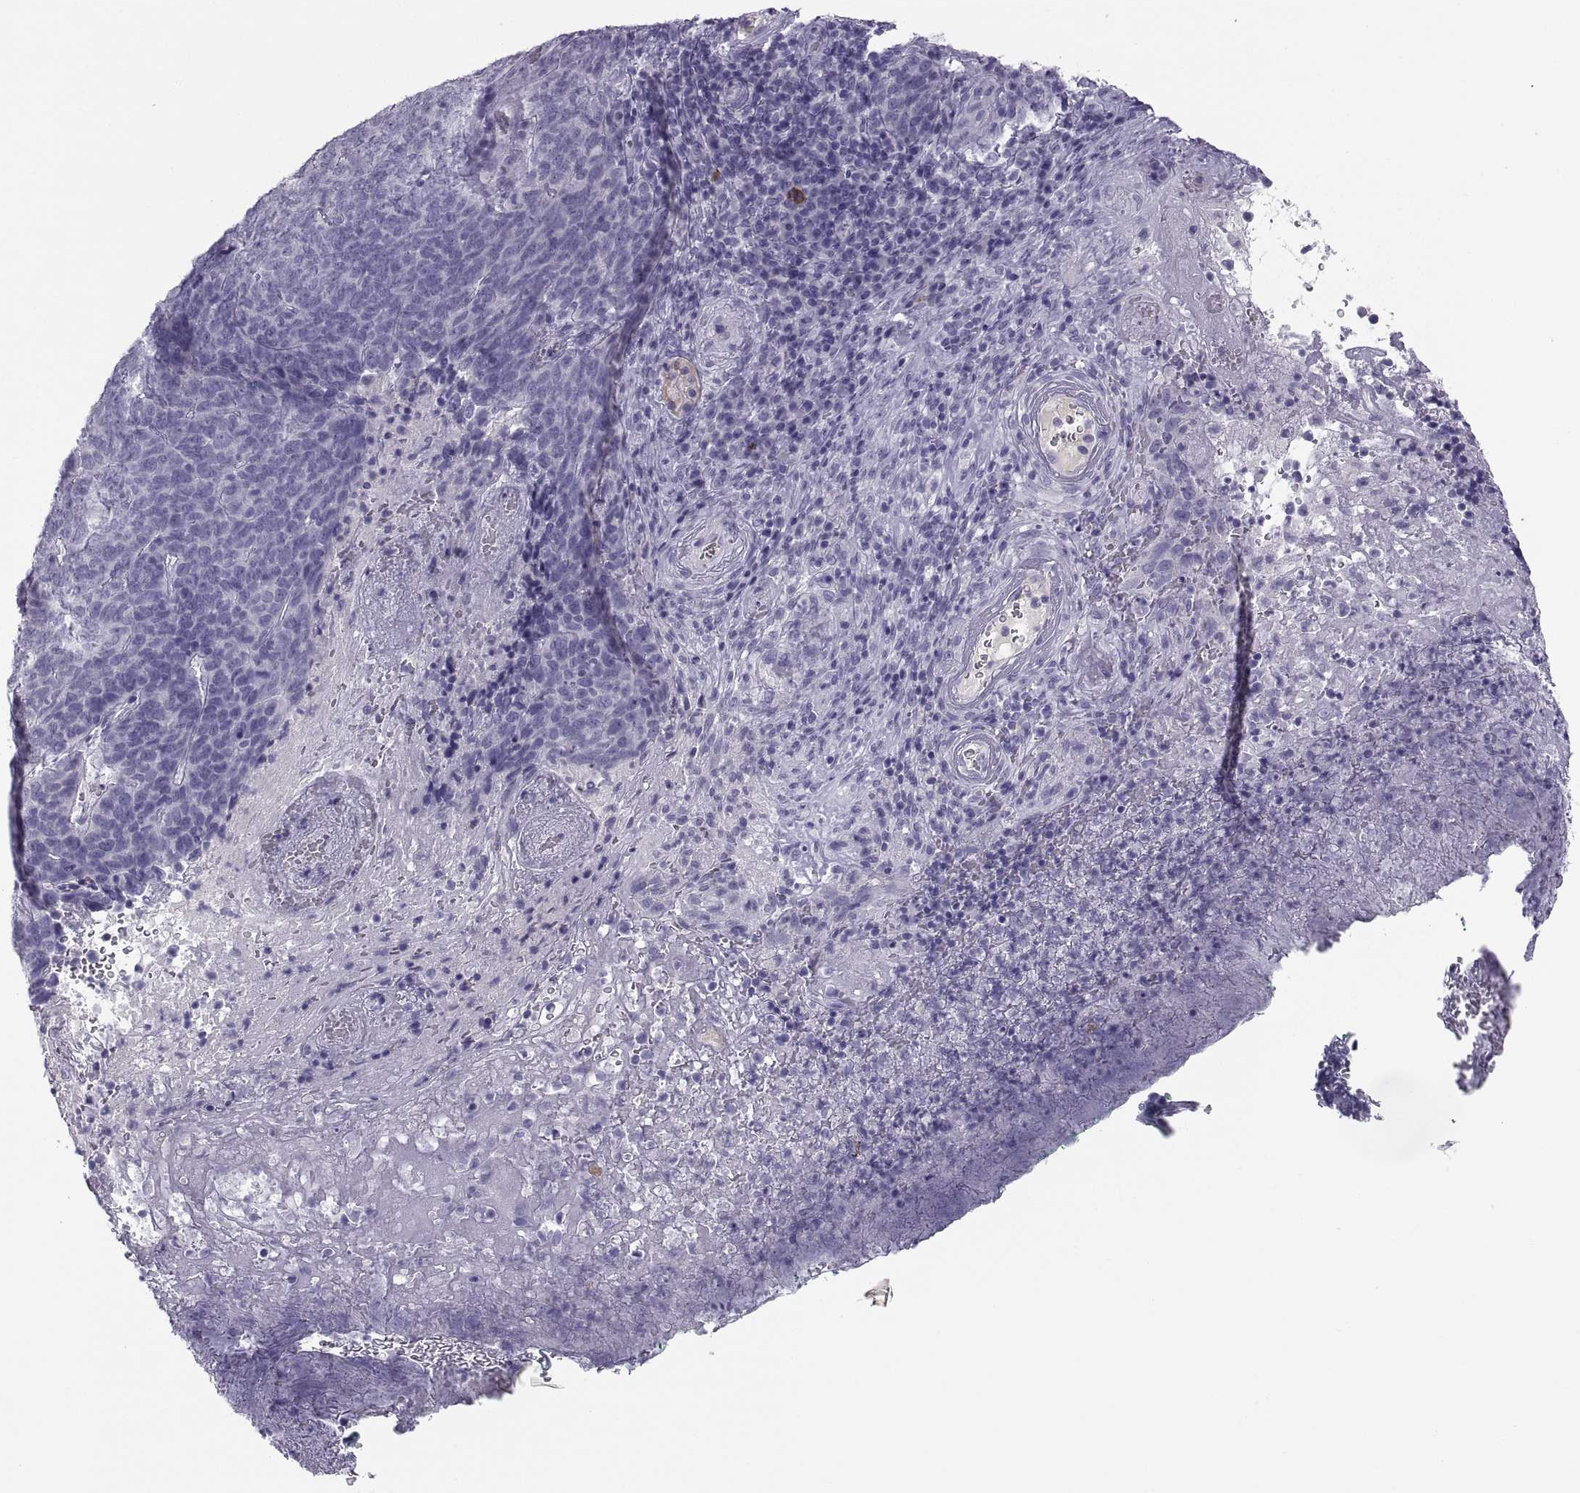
{"staining": {"intensity": "negative", "quantity": "none", "location": "none"}, "tissue": "skin cancer", "cell_type": "Tumor cells", "image_type": "cancer", "snomed": [{"axis": "morphology", "description": "Squamous cell carcinoma, NOS"}, {"axis": "topography", "description": "Skin"}, {"axis": "topography", "description": "Anal"}], "caption": "The photomicrograph displays no significant expression in tumor cells of skin cancer.", "gene": "MAGEB2", "patient": {"sex": "female", "age": 51}}